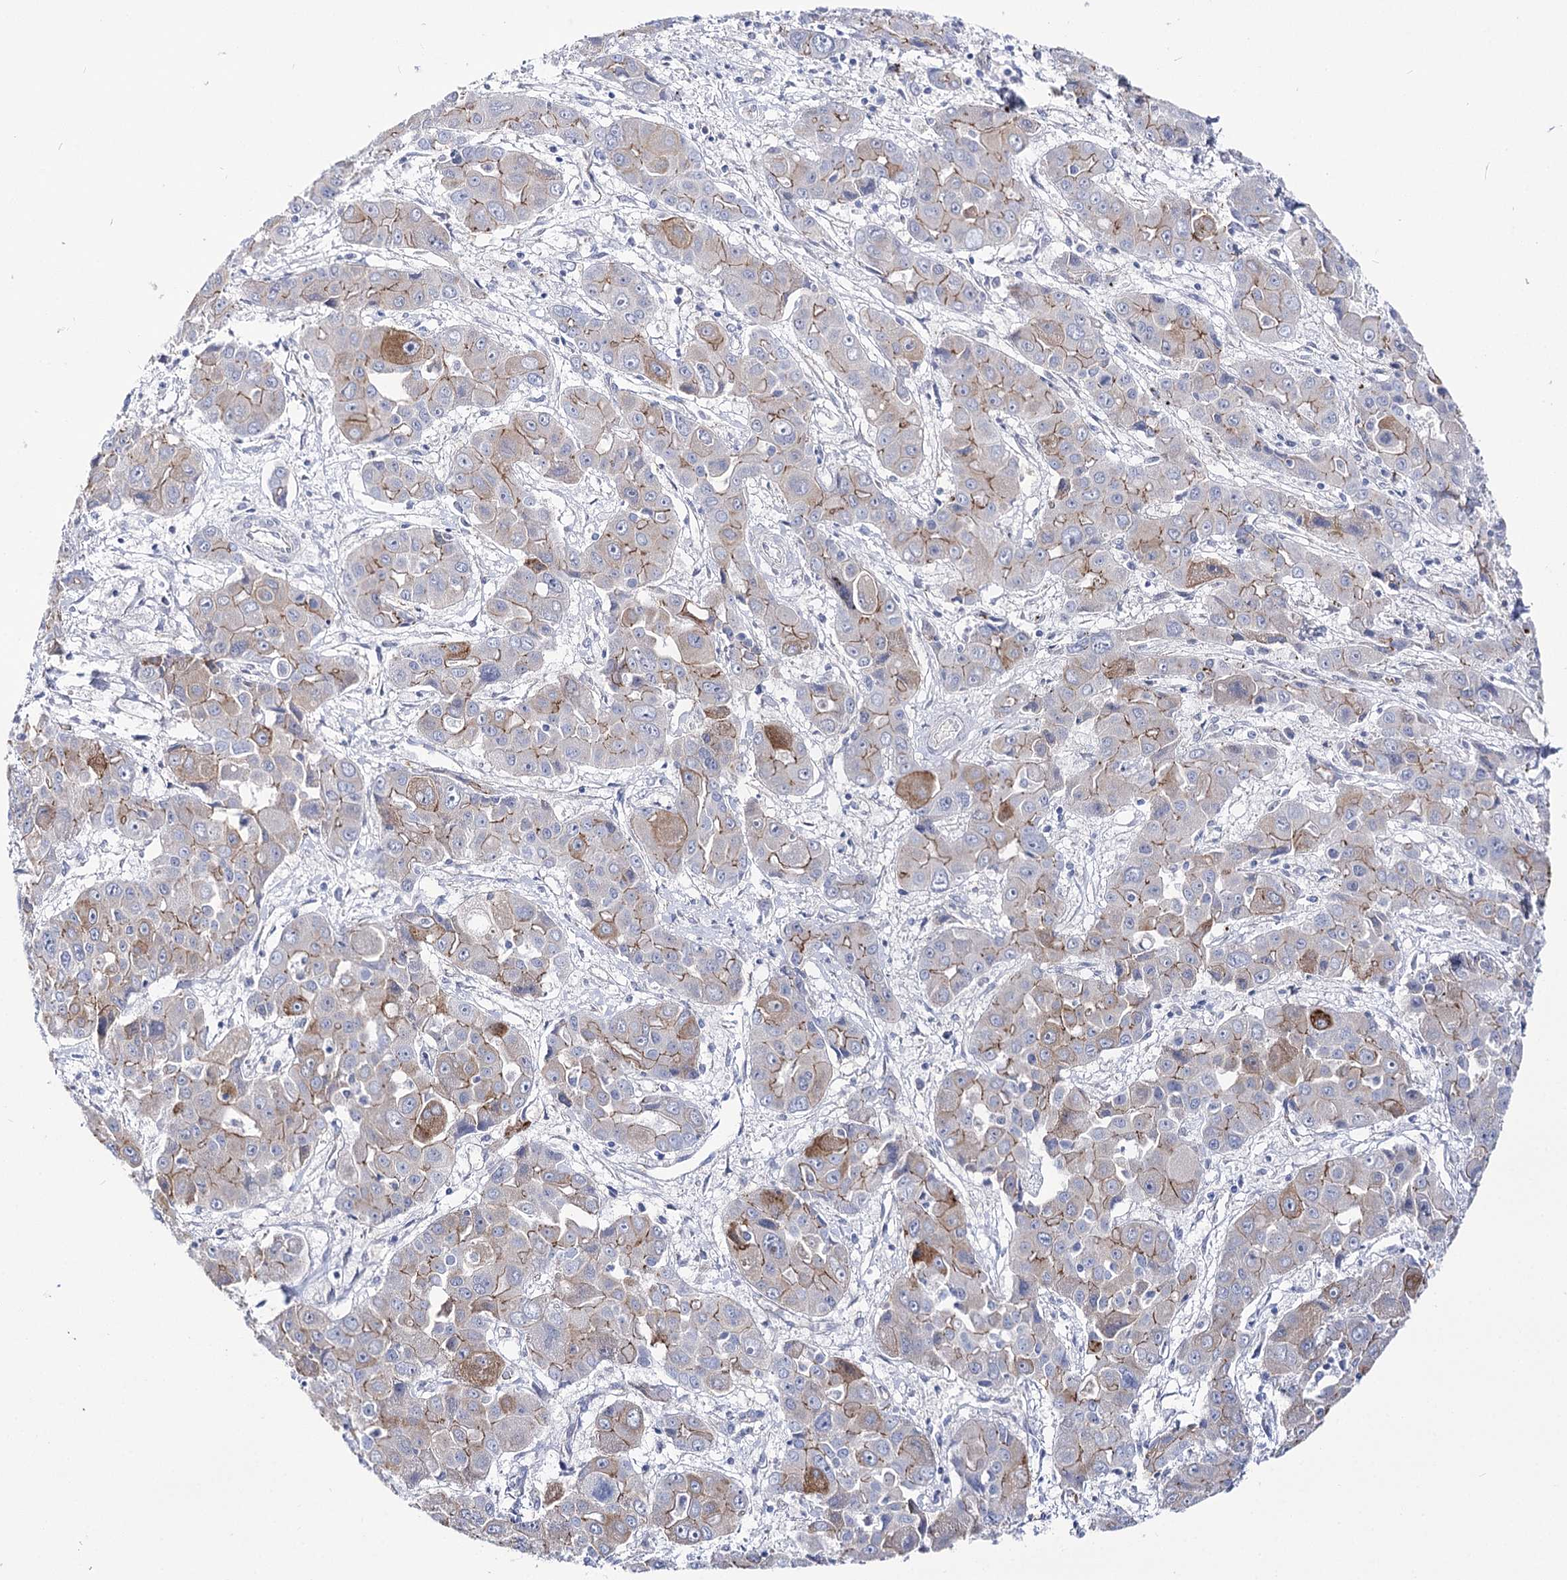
{"staining": {"intensity": "moderate", "quantity": "<25%", "location": "cytoplasmic/membranous"}, "tissue": "liver cancer", "cell_type": "Tumor cells", "image_type": "cancer", "snomed": [{"axis": "morphology", "description": "Cholangiocarcinoma"}, {"axis": "topography", "description": "Liver"}], "caption": "Moderate cytoplasmic/membranous staining is identified in about <25% of tumor cells in liver cancer.", "gene": "NRAP", "patient": {"sex": "male", "age": 67}}